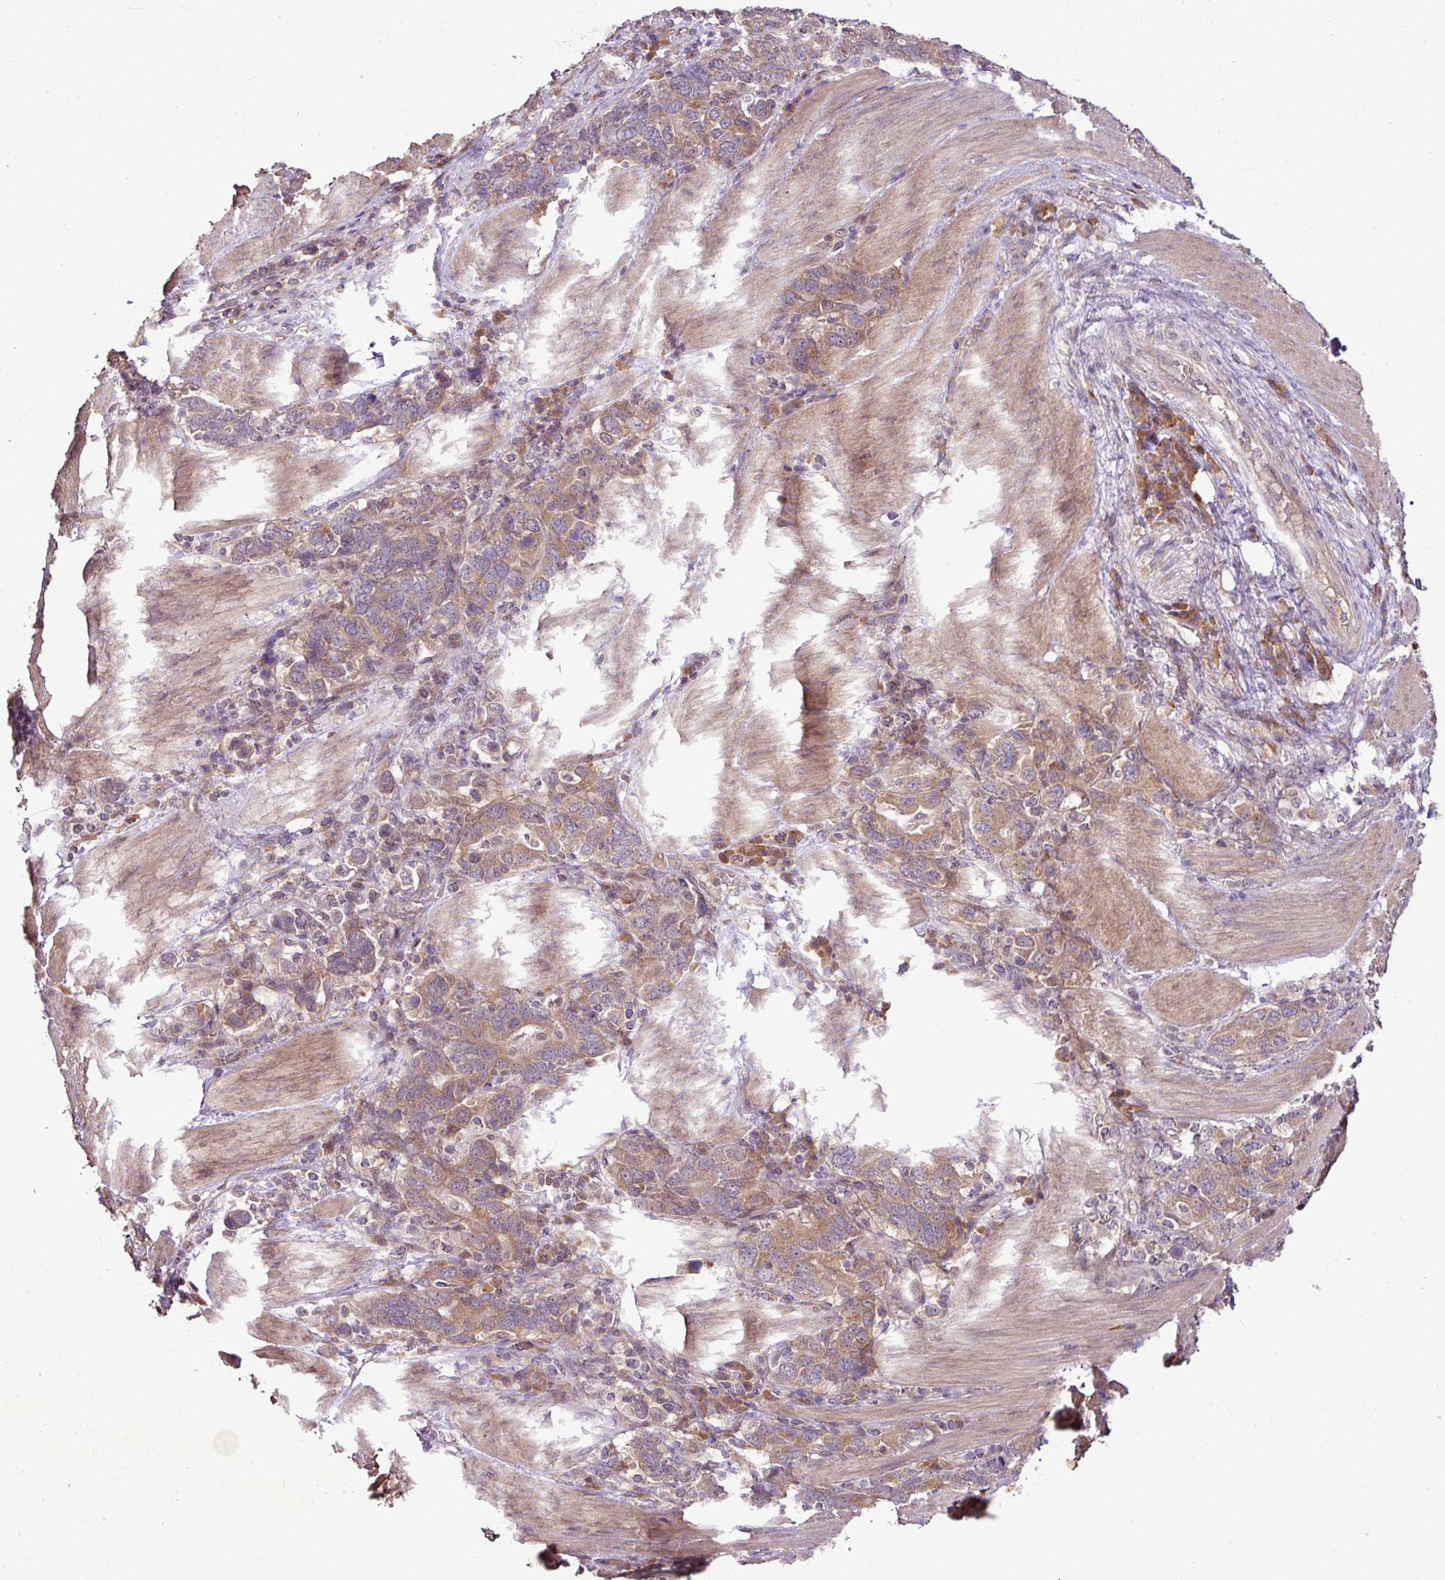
{"staining": {"intensity": "moderate", "quantity": ">75%", "location": "cytoplasmic/membranous"}, "tissue": "stomach cancer", "cell_type": "Tumor cells", "image_type": "cancer", "snomed": [{"axis": "morphology", "description": "Adenocarcinoma, NOS"}, {"axis": "topography", "description": "Stomach, upper"}, {"axis": "topography", "description": "Stomach"}], "caption": "A medium amount of moderate cytoplasmic/membranous staining is present in about >75% of tumor cells in stomach cancer (adenocarcinoma) tissue.", "gene": "DNAAF4", "patient": {"sex": "male", "age": 62}}